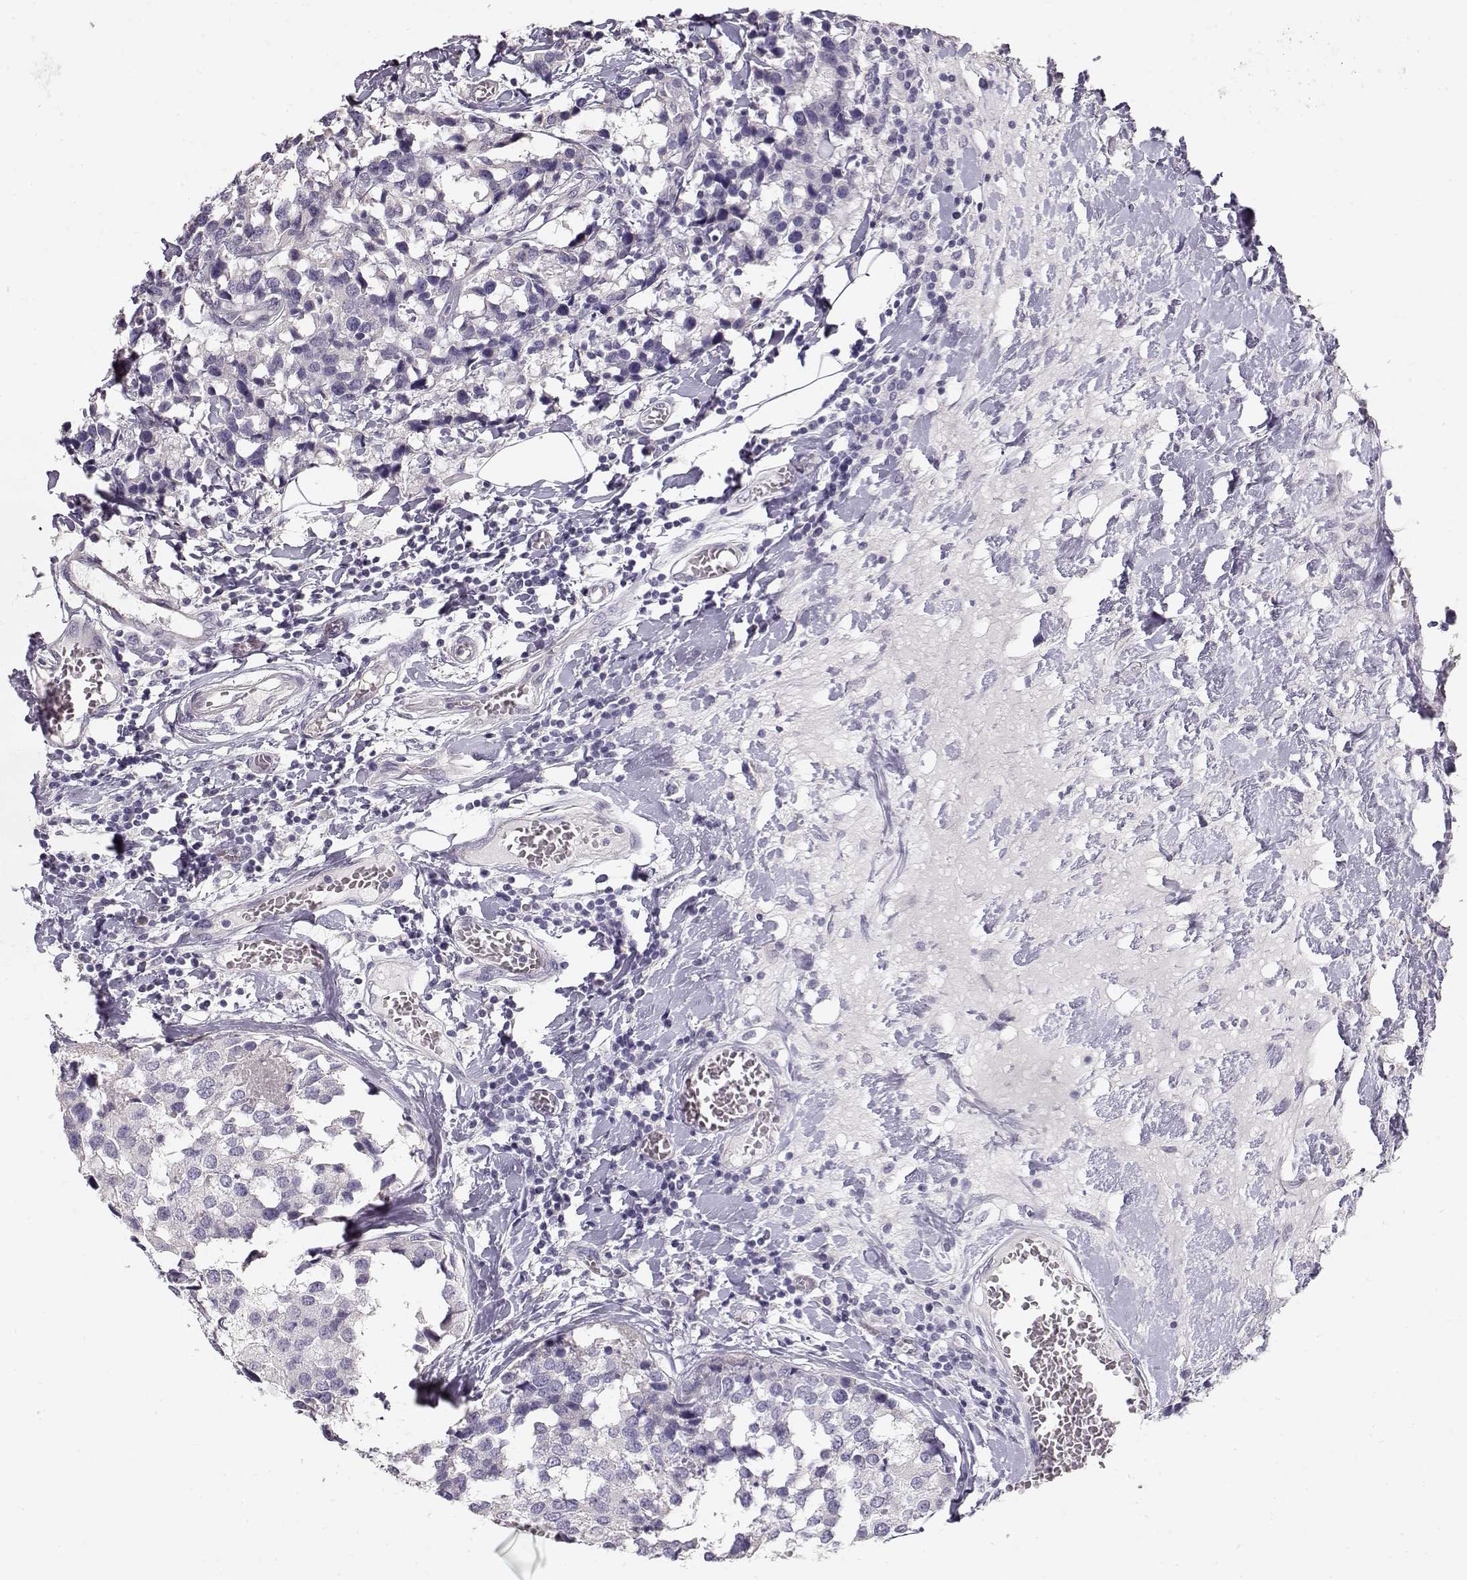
{"staining": {"intensity": "negative", "quantity": "none", "location": "none"}, "tissue": "breast cancer", "cell_type": "Tumor cells", "image_type": "cancer", "snomed": [{"axis": "morphology", "description": "Lobular carcinoma"}, {"axis": "topography", "description": "Breast"}], "caption": "Immunohistochemistry photomicrograph of neoplastic tissue: breast lobular carcinoma stained with DAB exhibits no significant protein expression in tumor cells.", "gene": "GLIPR1L2", "patient": {"sex": "female", "age": 59}}